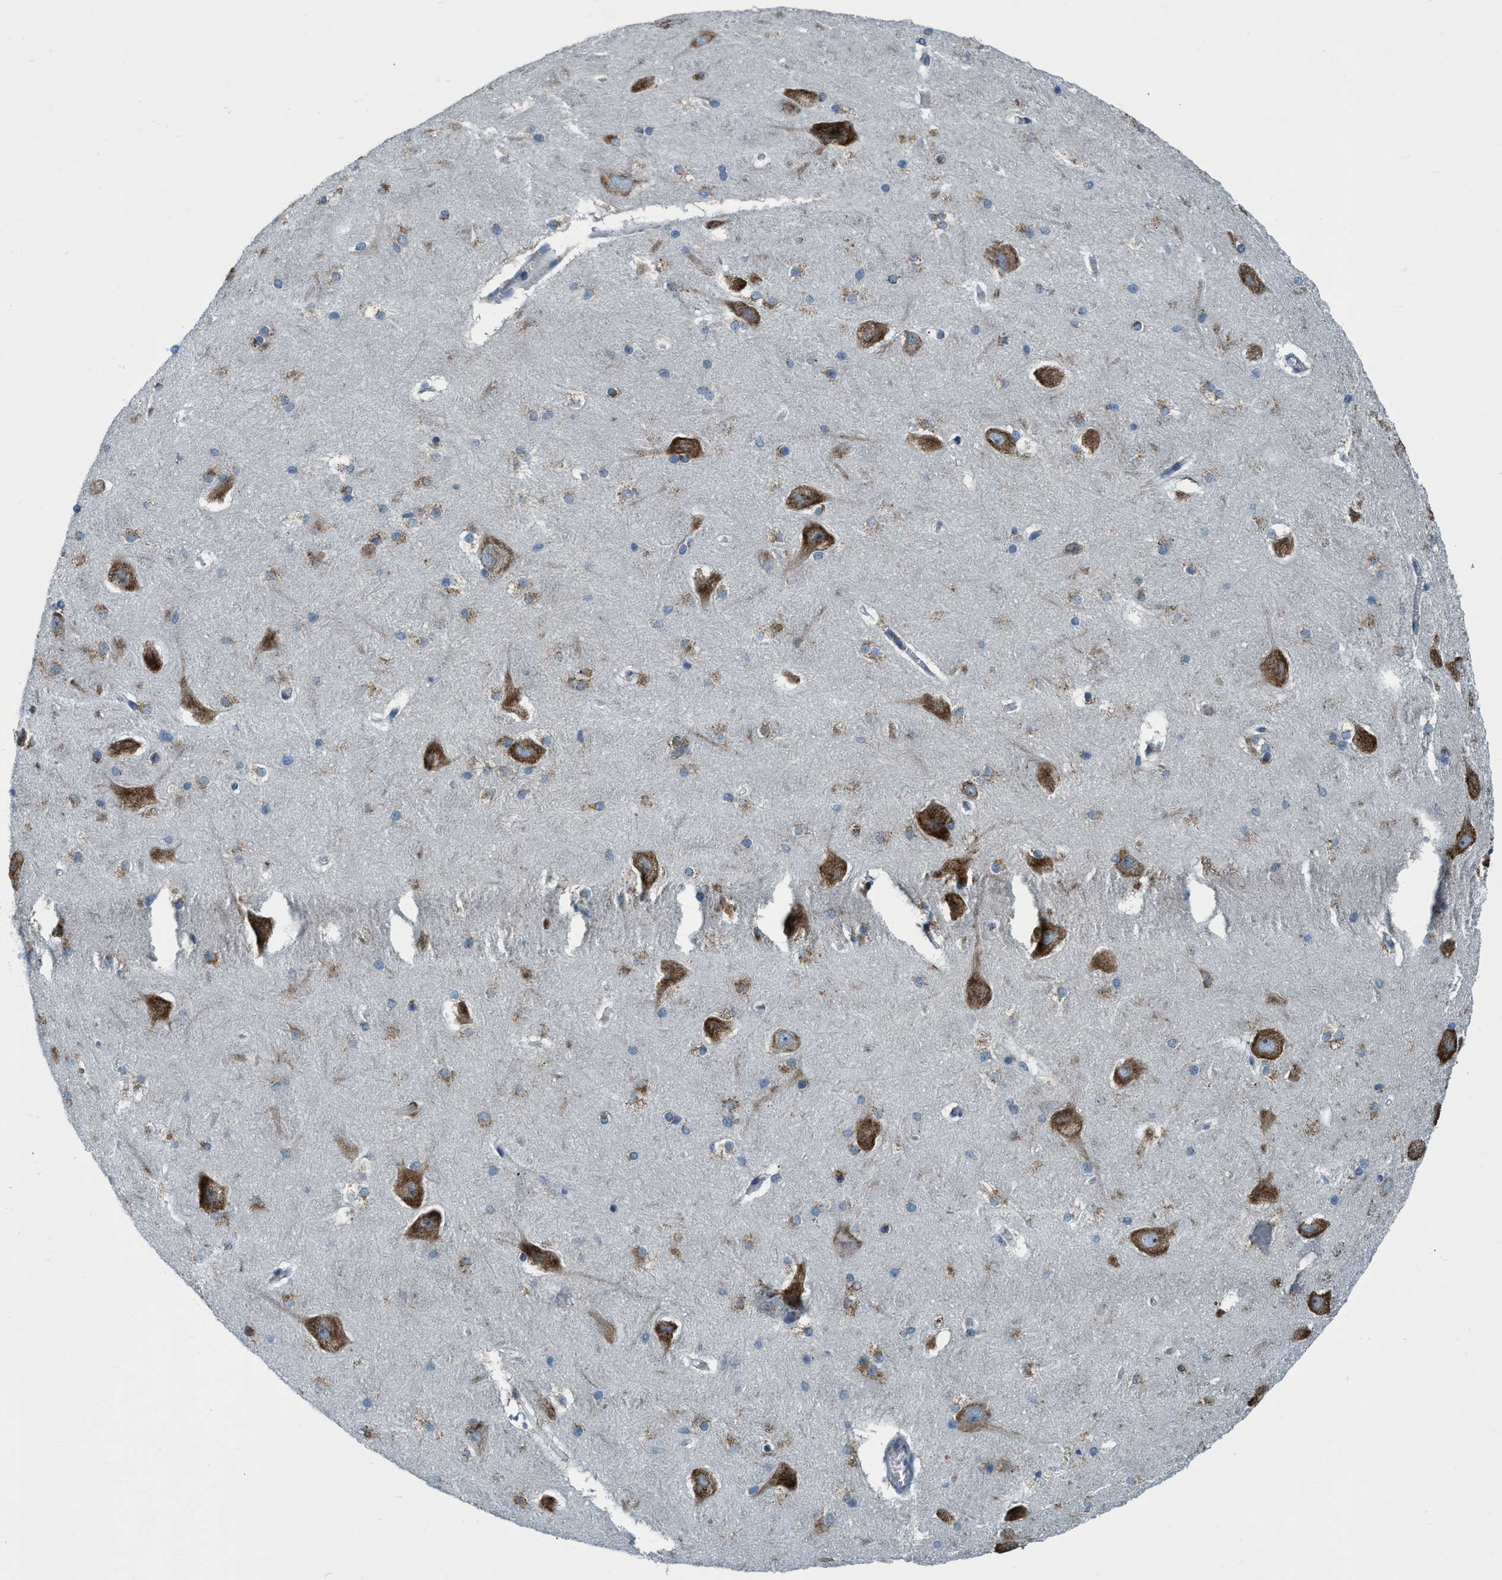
{"staining": {"intensity": "moderate", "quantity": "<25%", "location": "cytoplasmic/membranous"}, "tissue": "hippocampus", "cell_type": "Glial cells", "image_type": "normal", "snomed": [{"axis": "morphology", "description": "Normal tissue, NOS"}, {"axis": "topography", "description": "Hippocampus"}], "caption": "Immunohistochemistry staining of unremarkable hippocampus, which shows low levels of moderate cytoplasmic/membranous staining in approximately <25% of glial cells indicating moderate cytoplasmic/membranous protein positivity. The staining was performed using DAB (brown) for protein detection and nuclei were counterstained in hematoxylin (blue).", "gene": "ARMC9", "patient": {"sex": "male", "age": 45}}